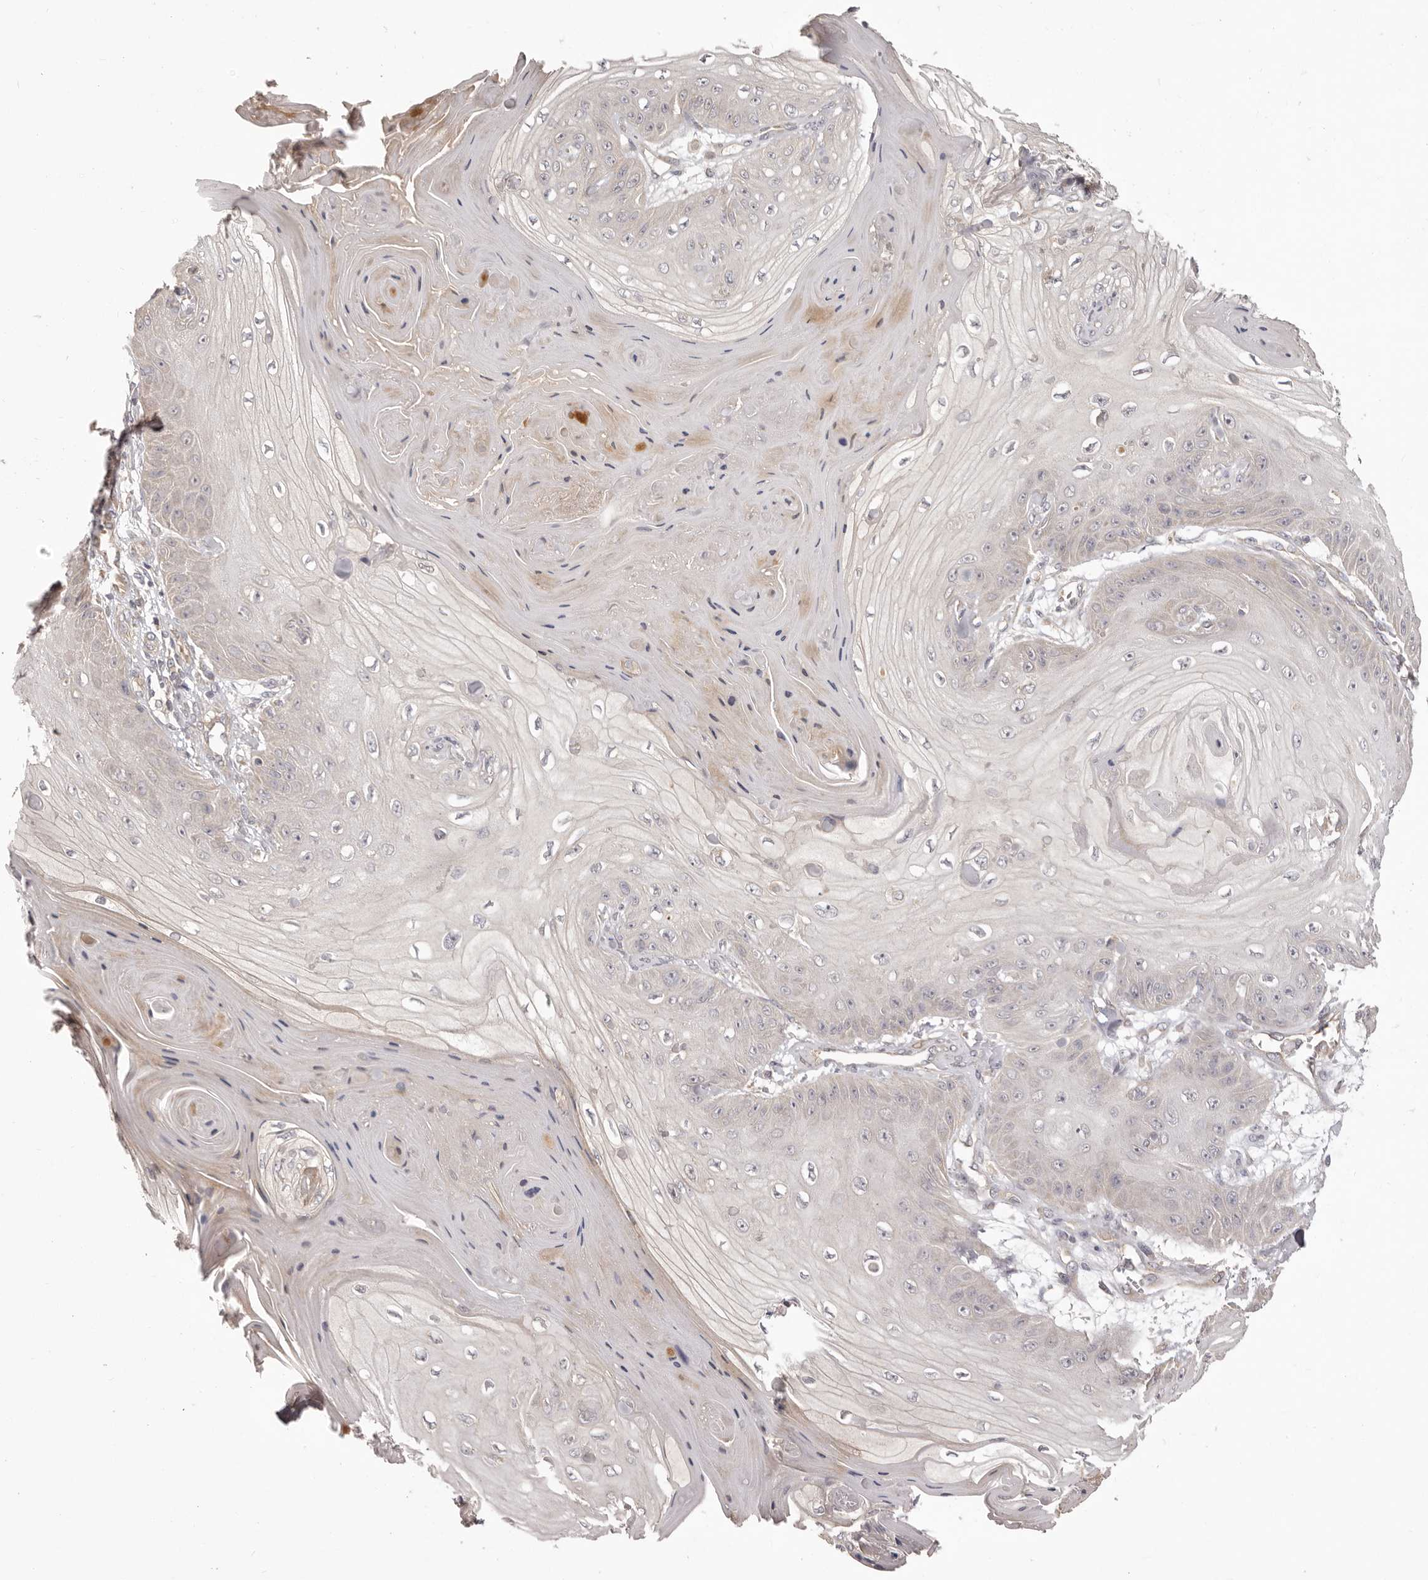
{"staining": {"intensity": "negative", "quantity": "none", "location": "none"}, "tissue": "skin cancer", "cell_type": "Tumor cells", "image_type": "cancer", "snomed": [{"axis": "morphology", "description": "Squamous cell carcinoma, NOS"}, {"axis": "topography", "description": "Skin"}], "caption": "A histopathology image of skin cancer (squamous cell carcinoma) stained for a protein demonstrates no brown staining in tumor cells.", "gene": "HRH1", "patient": {"sex": "male", "age": 74}}